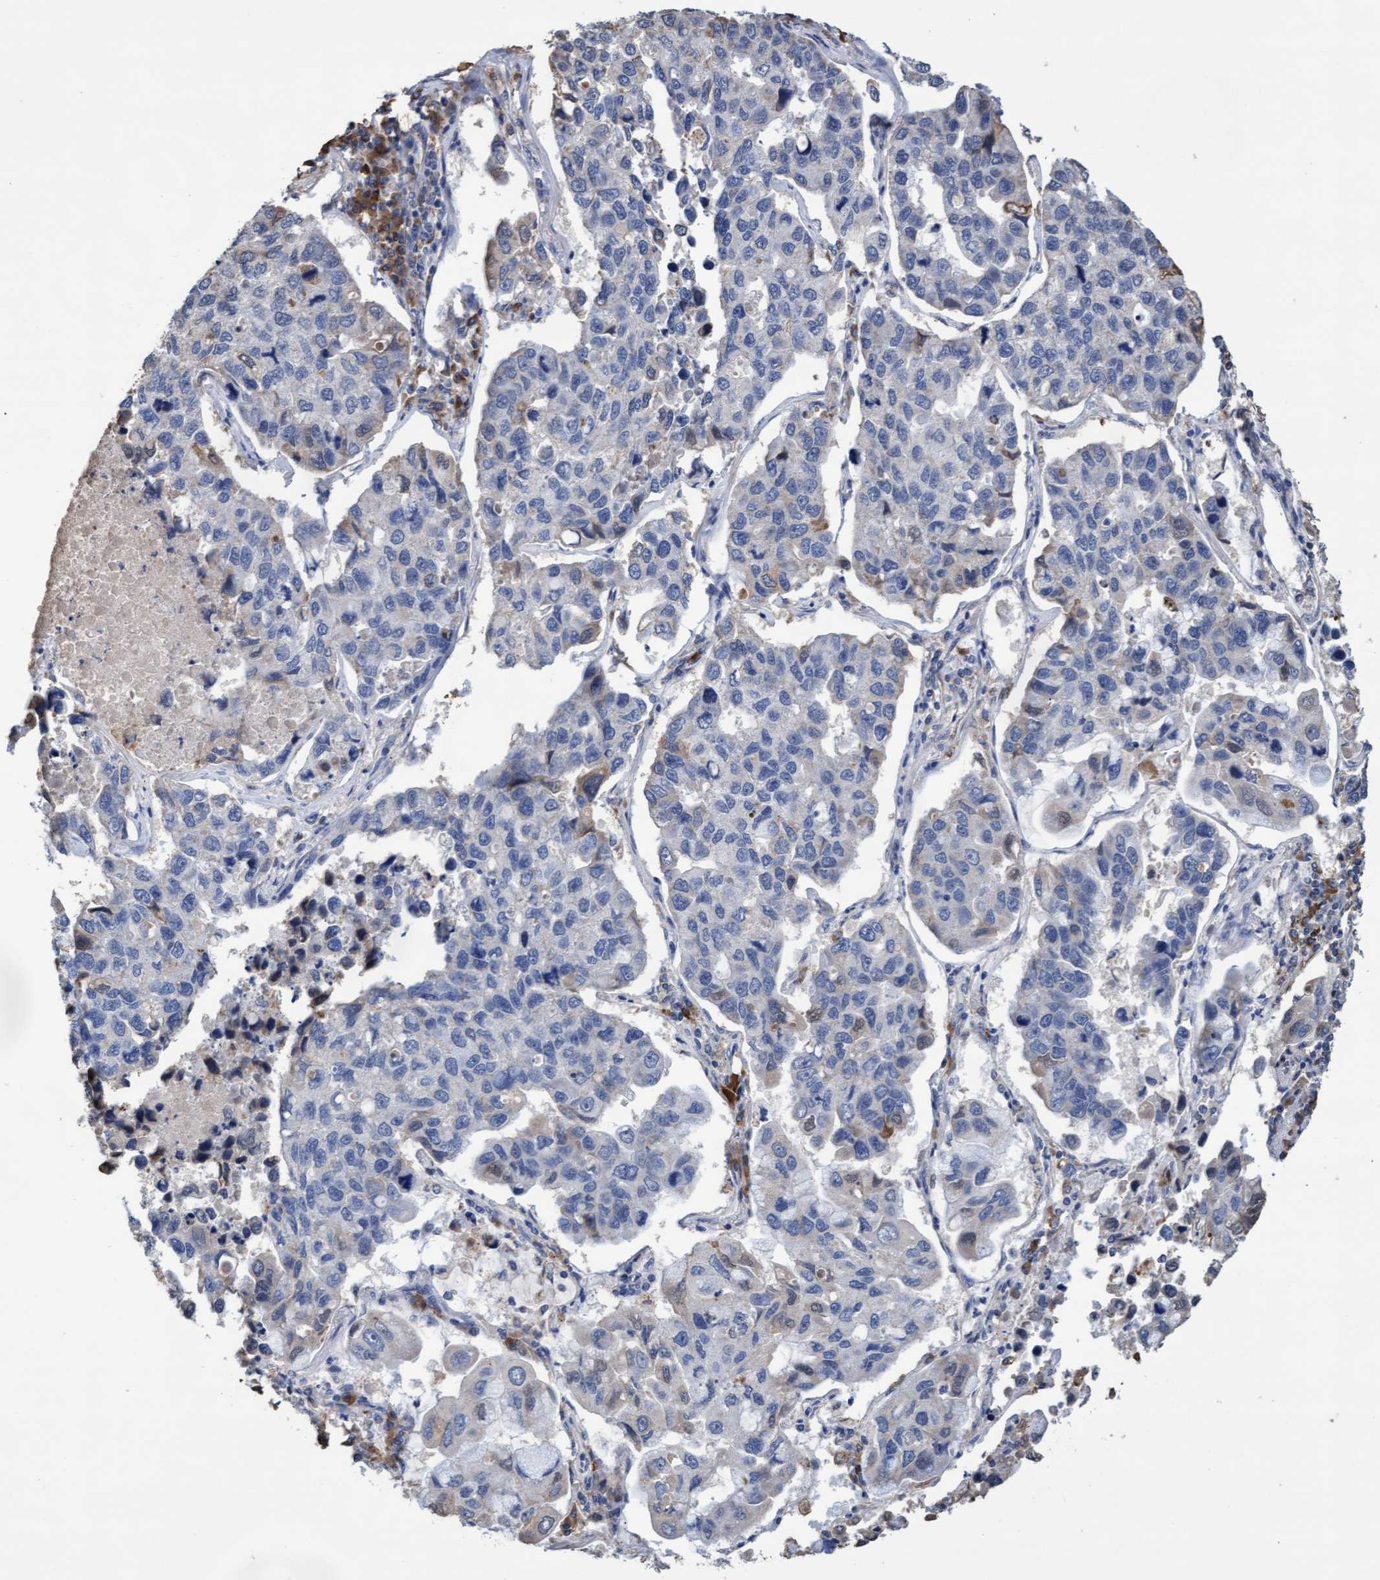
{"staining": {"intensity": "weak", "quantity": "<25%", "location": "cytoplasmic/membranous"}, "tissue": "lung cancer", "cell_type": "Tumor cells", "image_type": "cancer", "snomed": [{"axis": "morphology", "description": "Adenocarcinoma, NOS"}, {"axis": "topography", "description": "Lung"}], "caption": "This is an IHC histopathology image of lung cancer. There is no positivity in tumor cells.", "gene": "GPR39", "patient": {"sex": "male", "age": 64}}